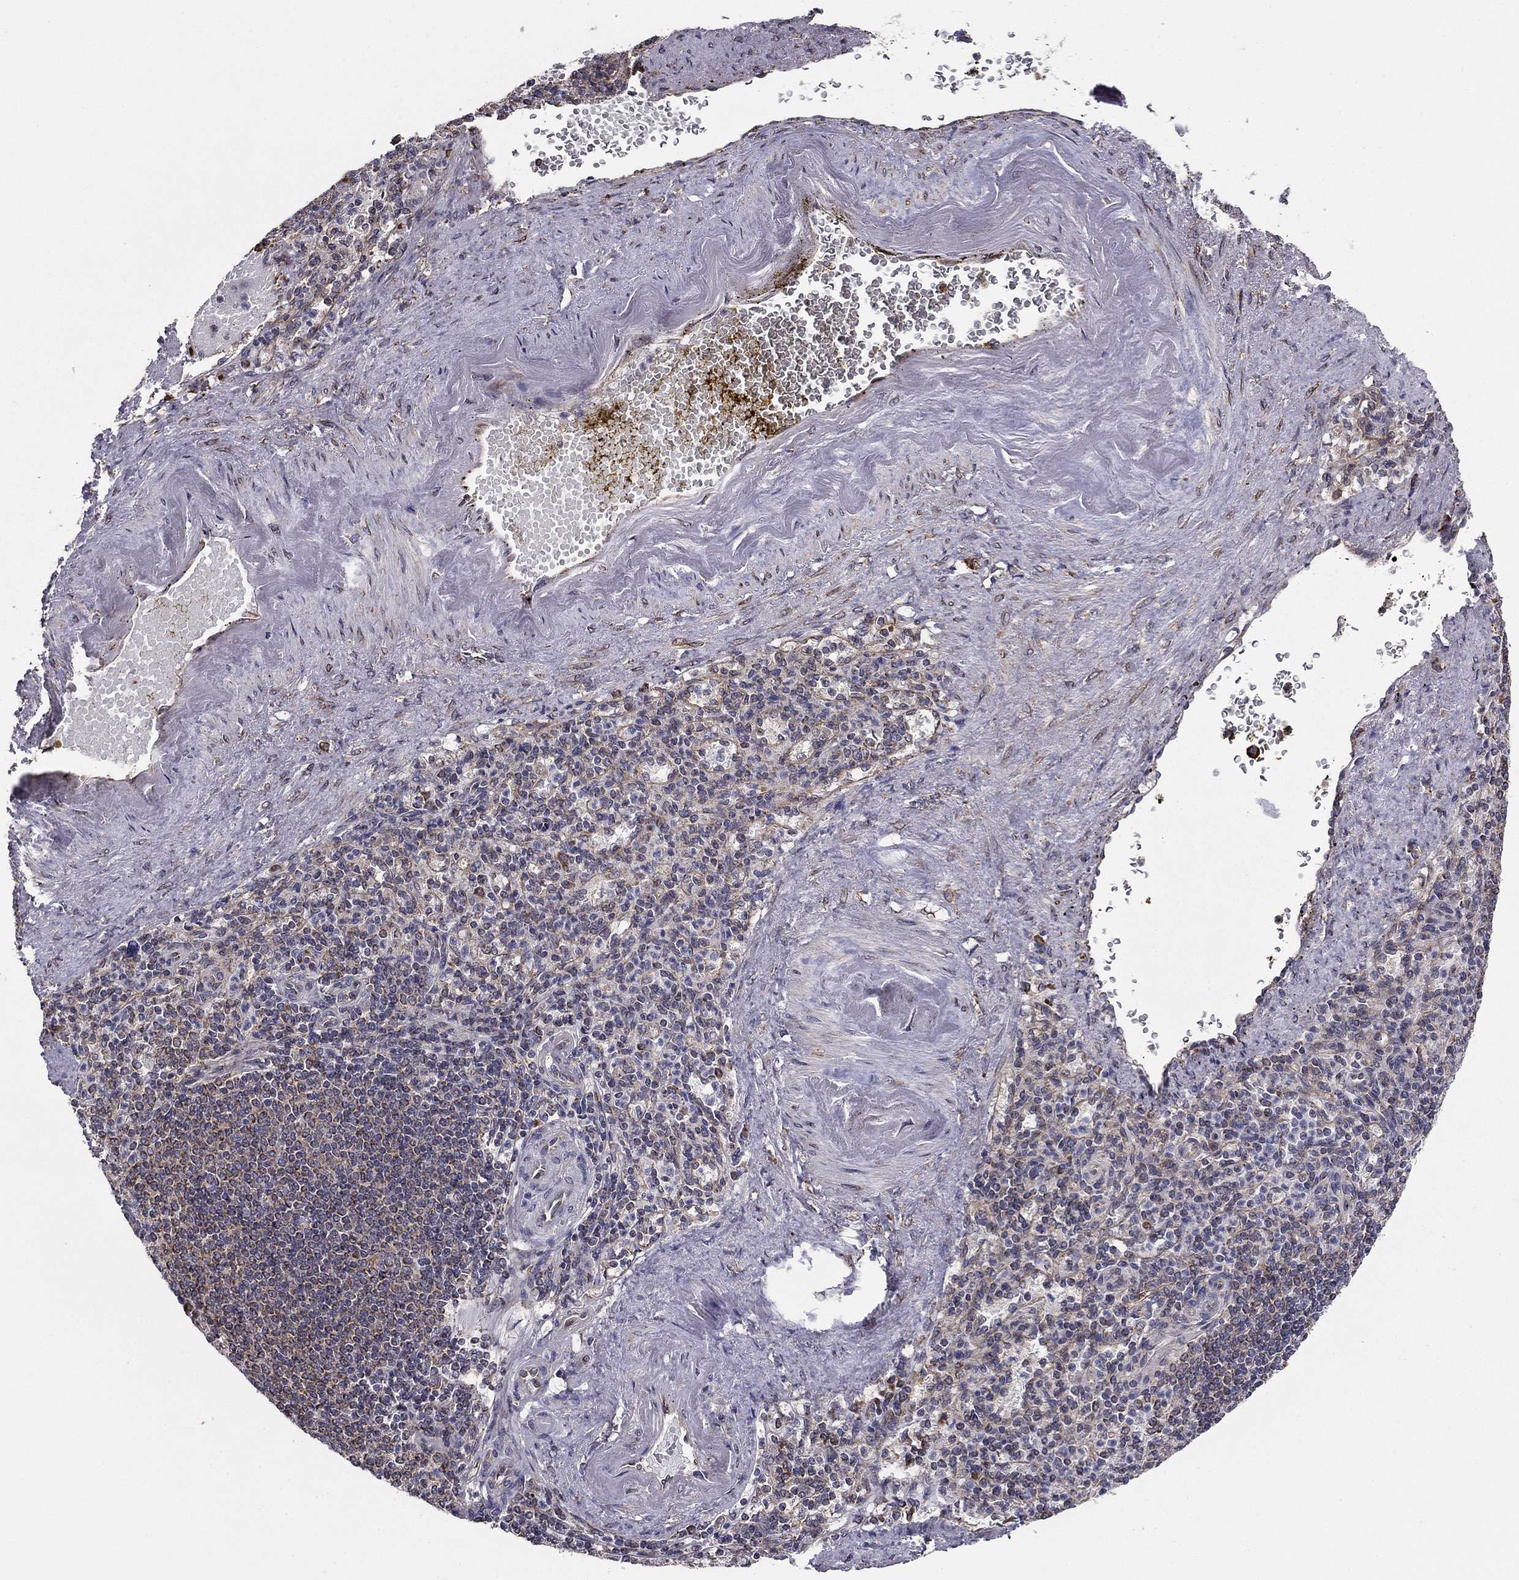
{"staining": {"intensity": "negative", "quantity": "none", "location": "none"}, "tissue": "spleen", "cell_type": "Cells in red pulp", "image_type": "normal", "snomed": [{"axis": "morphology", "description": "Normal tissue, NOS"}, {"axis": "topography", "description": "Spleen"}], "caption": "DAB (3,3'-diaminobenzidine) immunohistochemical staining of unremarkable spleen shows no significant expression in cells in red pulp. (DAB (3,3'-diaminobenzidine) IHC with hematoxylin counter stain).", "gene": "NKIRAS1", "patient": {"sex": "female", "age": 74}}